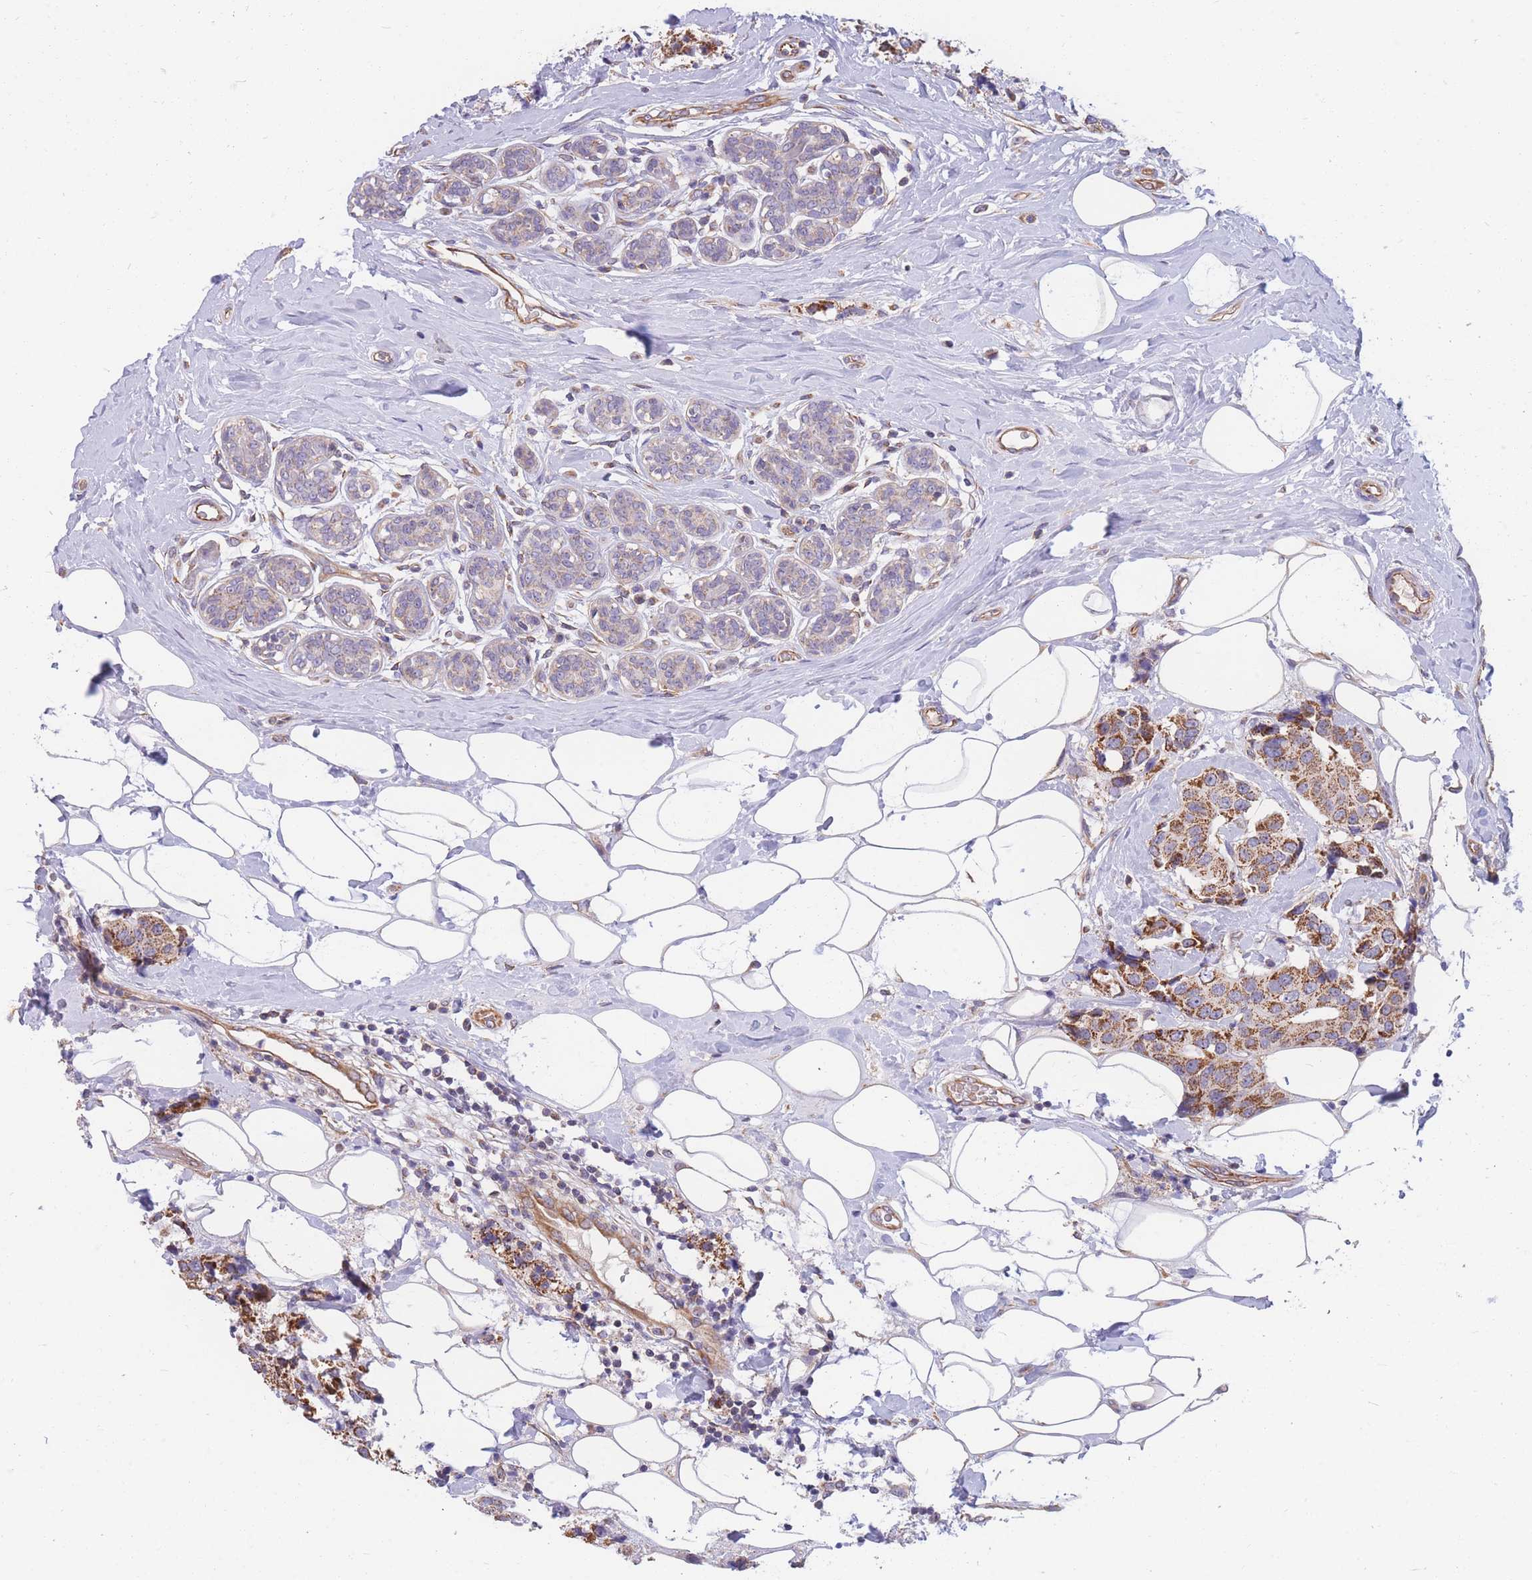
{"staining": {"intensity": "moderate", "quantity": ">75%", "location": "cytoplasmic/membranous"}, "tissue": "breast cancer", "cell_type": "Tumor cells", "image_type": "cancer", "snomed": [{"axis": "morphology", "description": "Normal tissue, NOS"}, {"axis": "morphology", "description": "Duct carcinoma"}, {"axis": "topography", "description": "Breast"}], "caption": "Breast cancer tissue shows moderate cytoplasmic/membranous expression in approximately >75% of tumor cells, visualized by immunohistochemistry.", "gene": "MRPS9", "patient": {"sex": "female", "age": 39}}